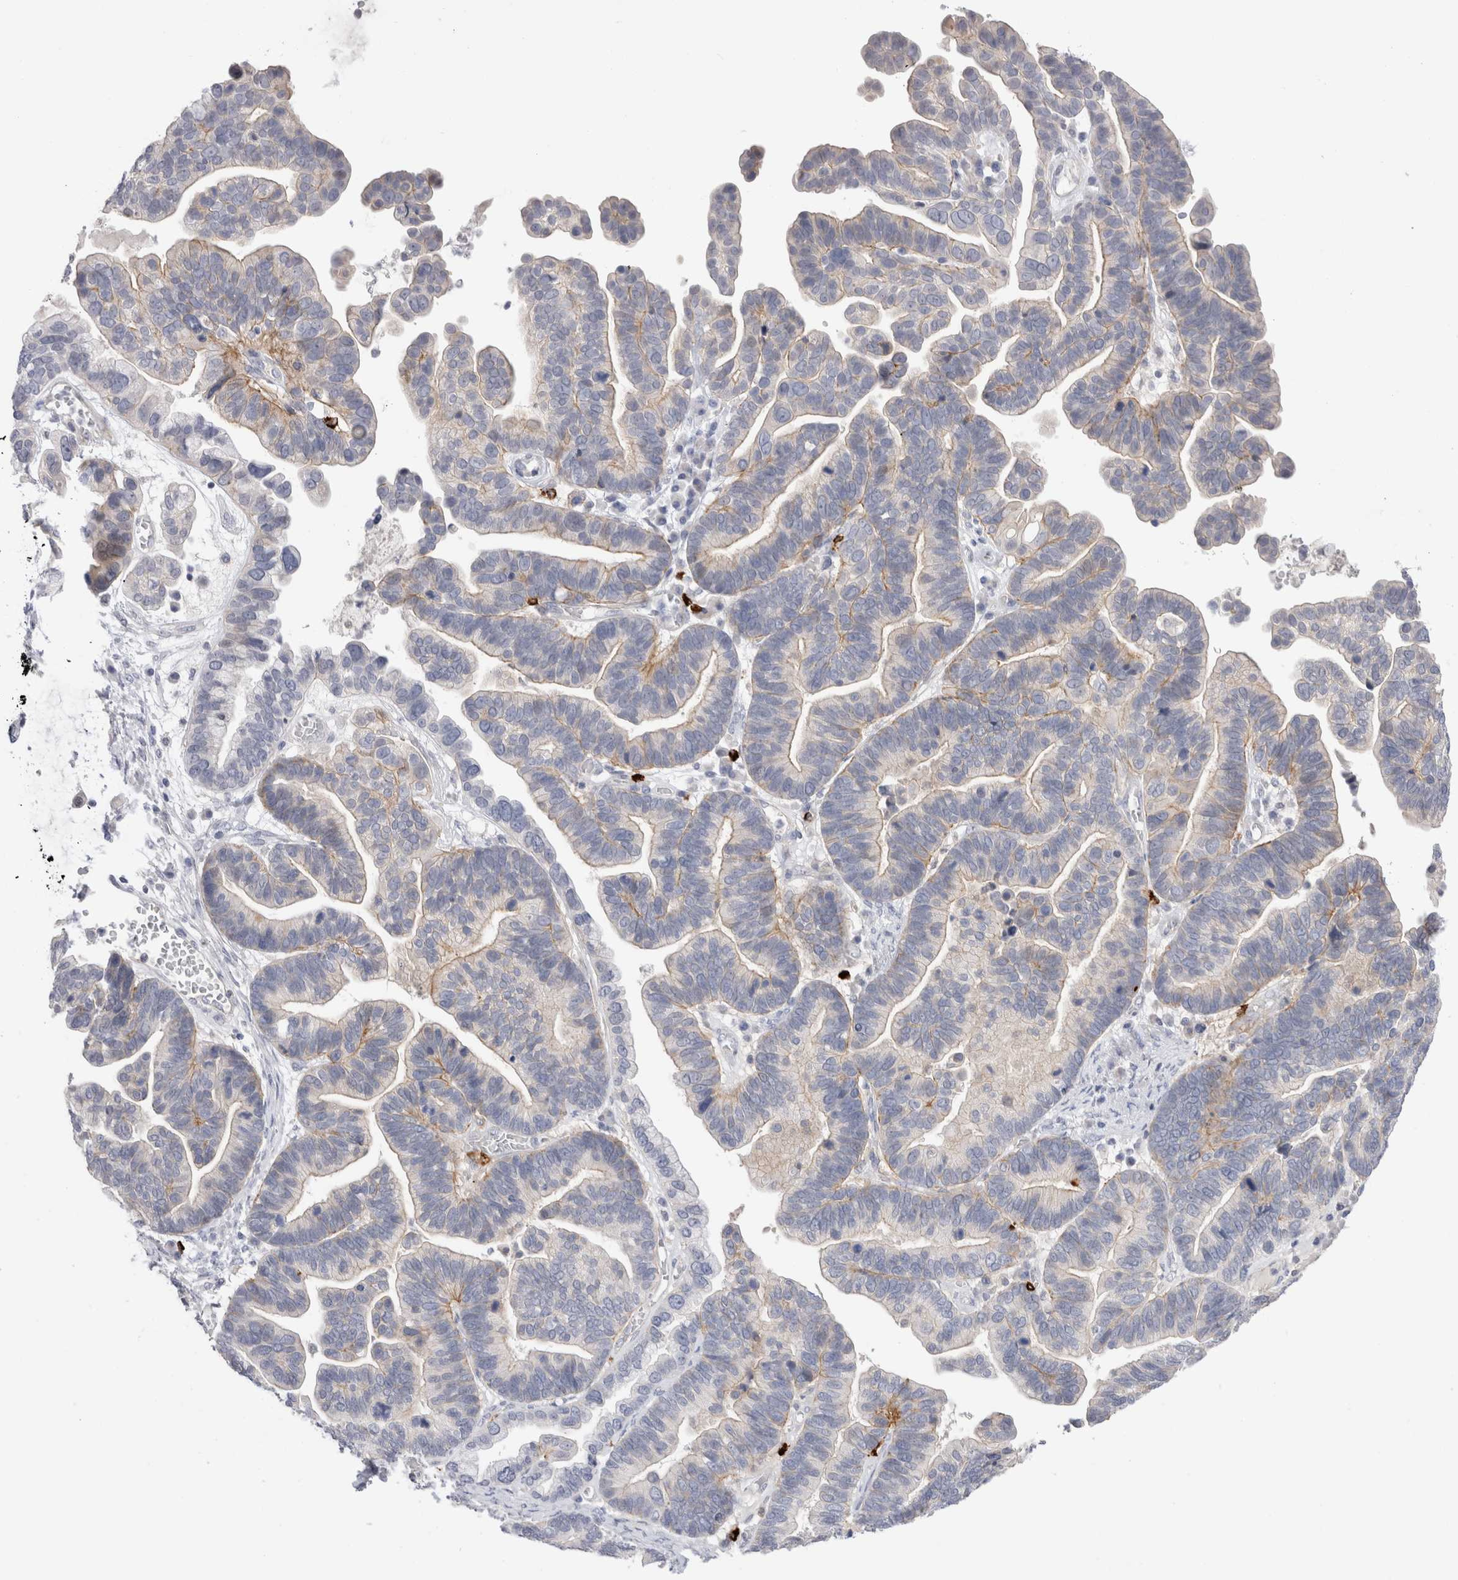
{"staining": {"intensity": "weak", "quantity": "<25%", "location": "cytoplasmic/membranous"}, "tissue": "ovarian cancer", "cell_type": "Tumor cells", "image_type": "cancer", "snomed": [{"axis": "morphology", "description": "Cystadenocarcinoma, serous, NOS"}, {"axis": "topography", "description": "Ovary"}], "caption": "IHC micrograph of ovarian serous cystadenocarcinoma stained for a protein (brown), which shows no expression in tumor cells. Nuclei are stained in blue.", "gene": "SPINK2", "patient": {"sex": "female", "age": 56}}